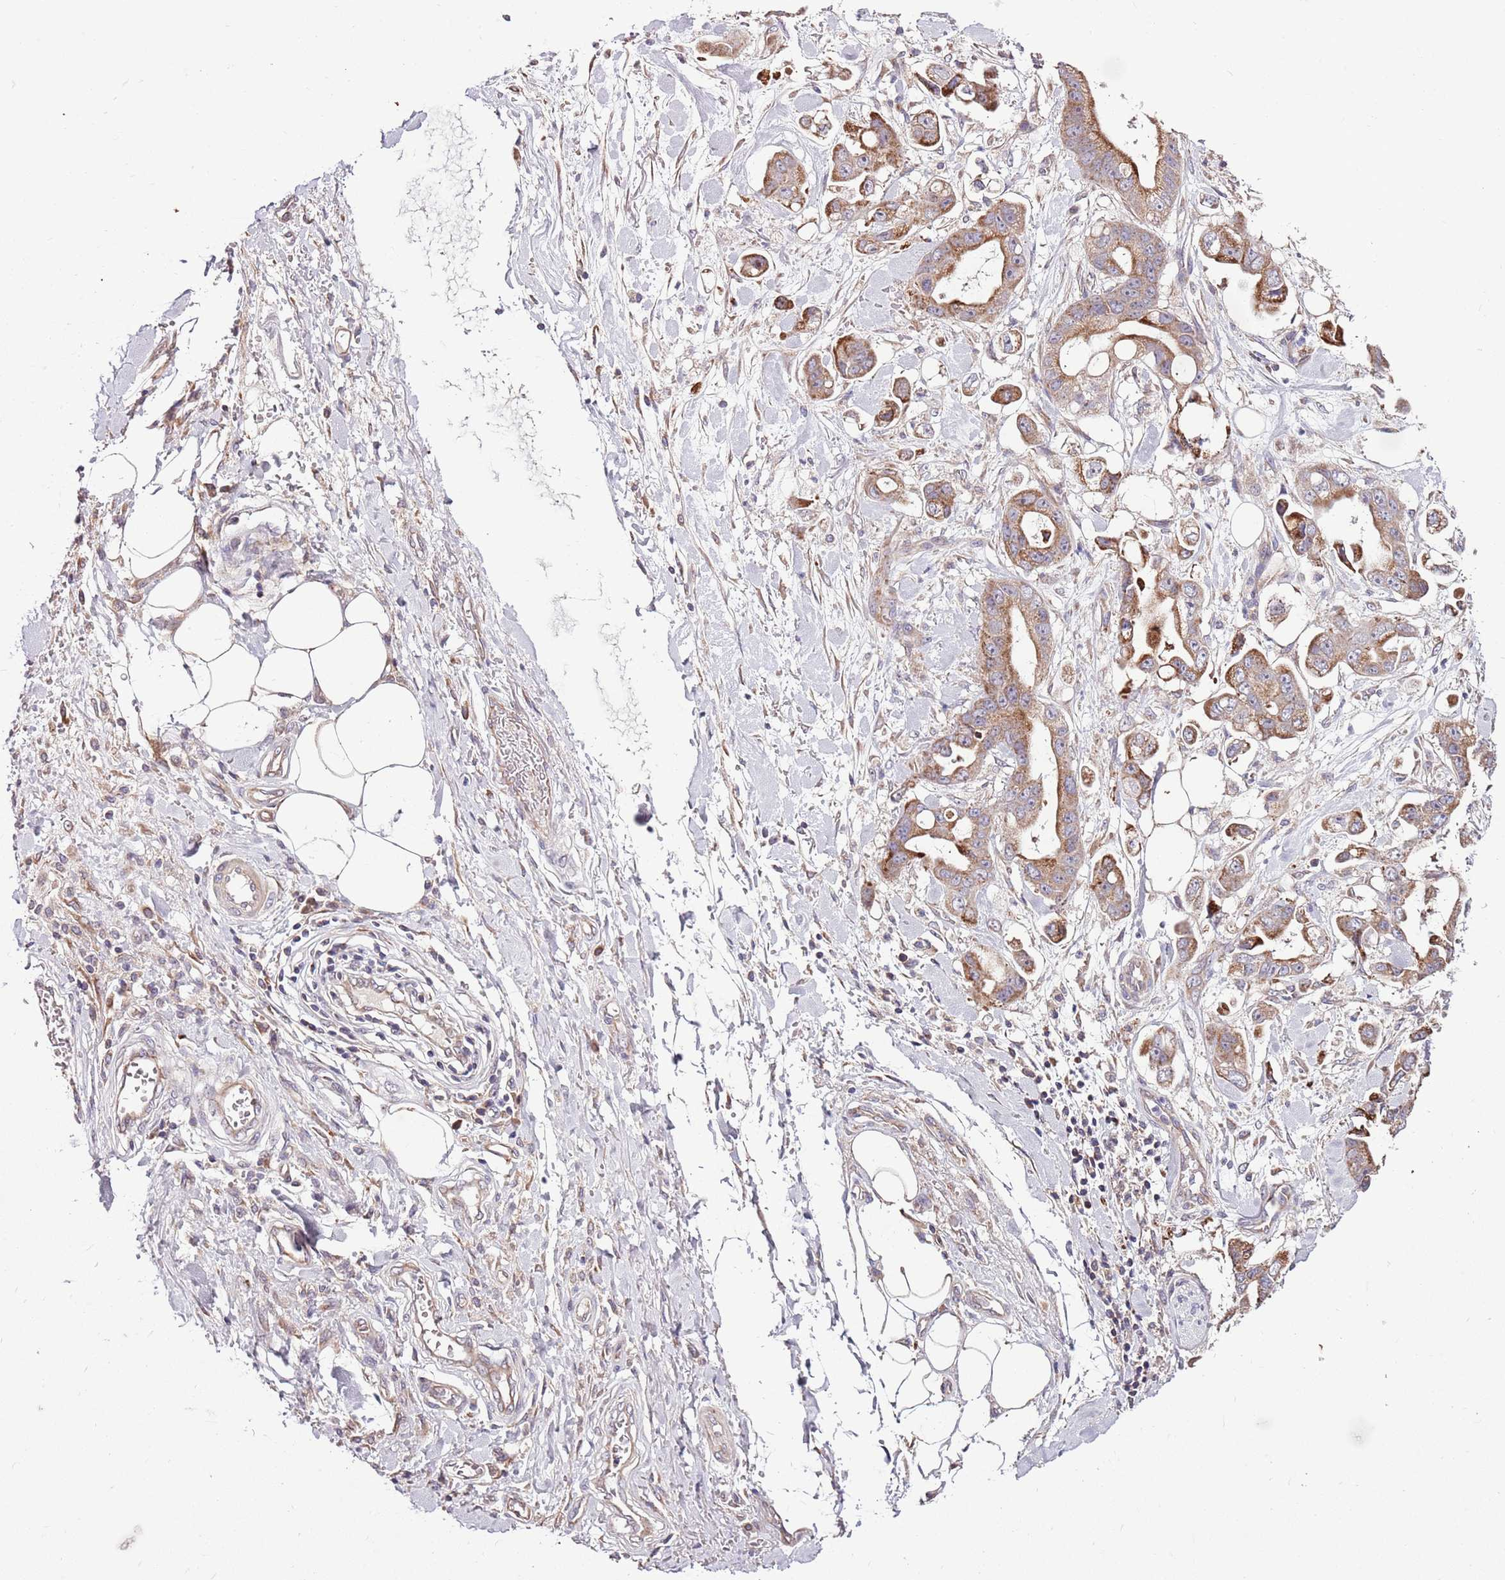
{"staining": {"intensity": "moderate", "quantity": ">75%", "location": "cytoplasmic/membranous"}, "tissue": "stomach cancer", "cell_type": "Tumor cells", "image_type": "cancer", "snomed": [{"axis": "morphology", "description": "Adenocarcinoma, NOS"}, {"axis": "topography", "description": "Stomach"}], "caption": "Immunohistochemistry (IHC) micrograph of stomach cancer (adenocarcinoma) stained for a protein (brown), which exhibits medium levels of moderate cytoplasmic/membranous positivity in approximately >75% of tumor cells.", "gene": "SMG1", "patient": {"sex": "male", "age": 62}}